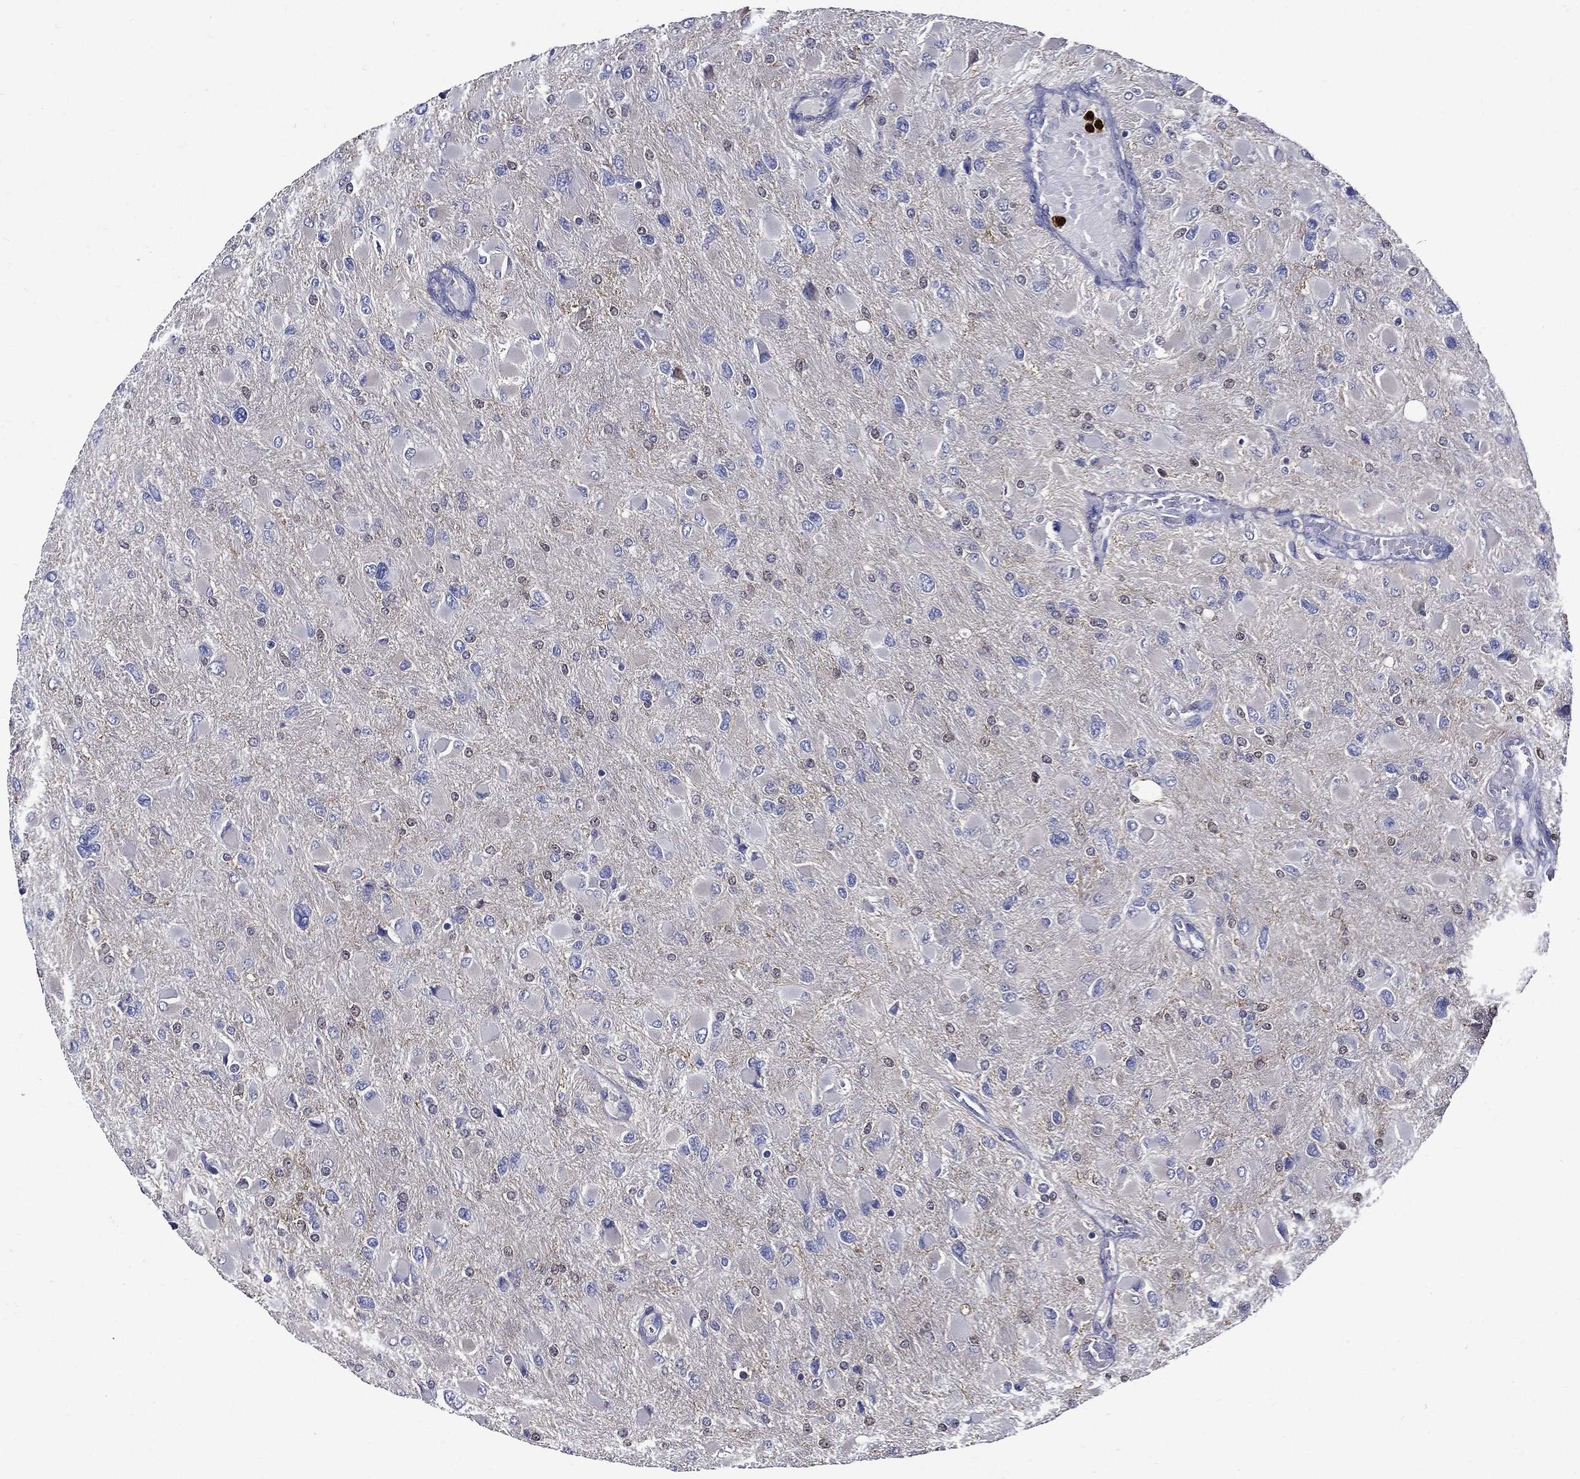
{"staining": {"intensity": "negative", "quantity": "none", "location": "none"}, "tissue": "glioma", "cell_type": "Tumor cells", "image_type": "cancer", "snomed": [{"axis": "morphology", "description": "Glioma, malignant, High grade"}, {"axis": "topography", "description": "Cerebral cortex"}], "caption": "The histopathology image demonstrates no significant expression in tumor cells of malignant high-grade glioma.", "gene": "GPR171", "patient": {"sex": "female", "age": 36}}